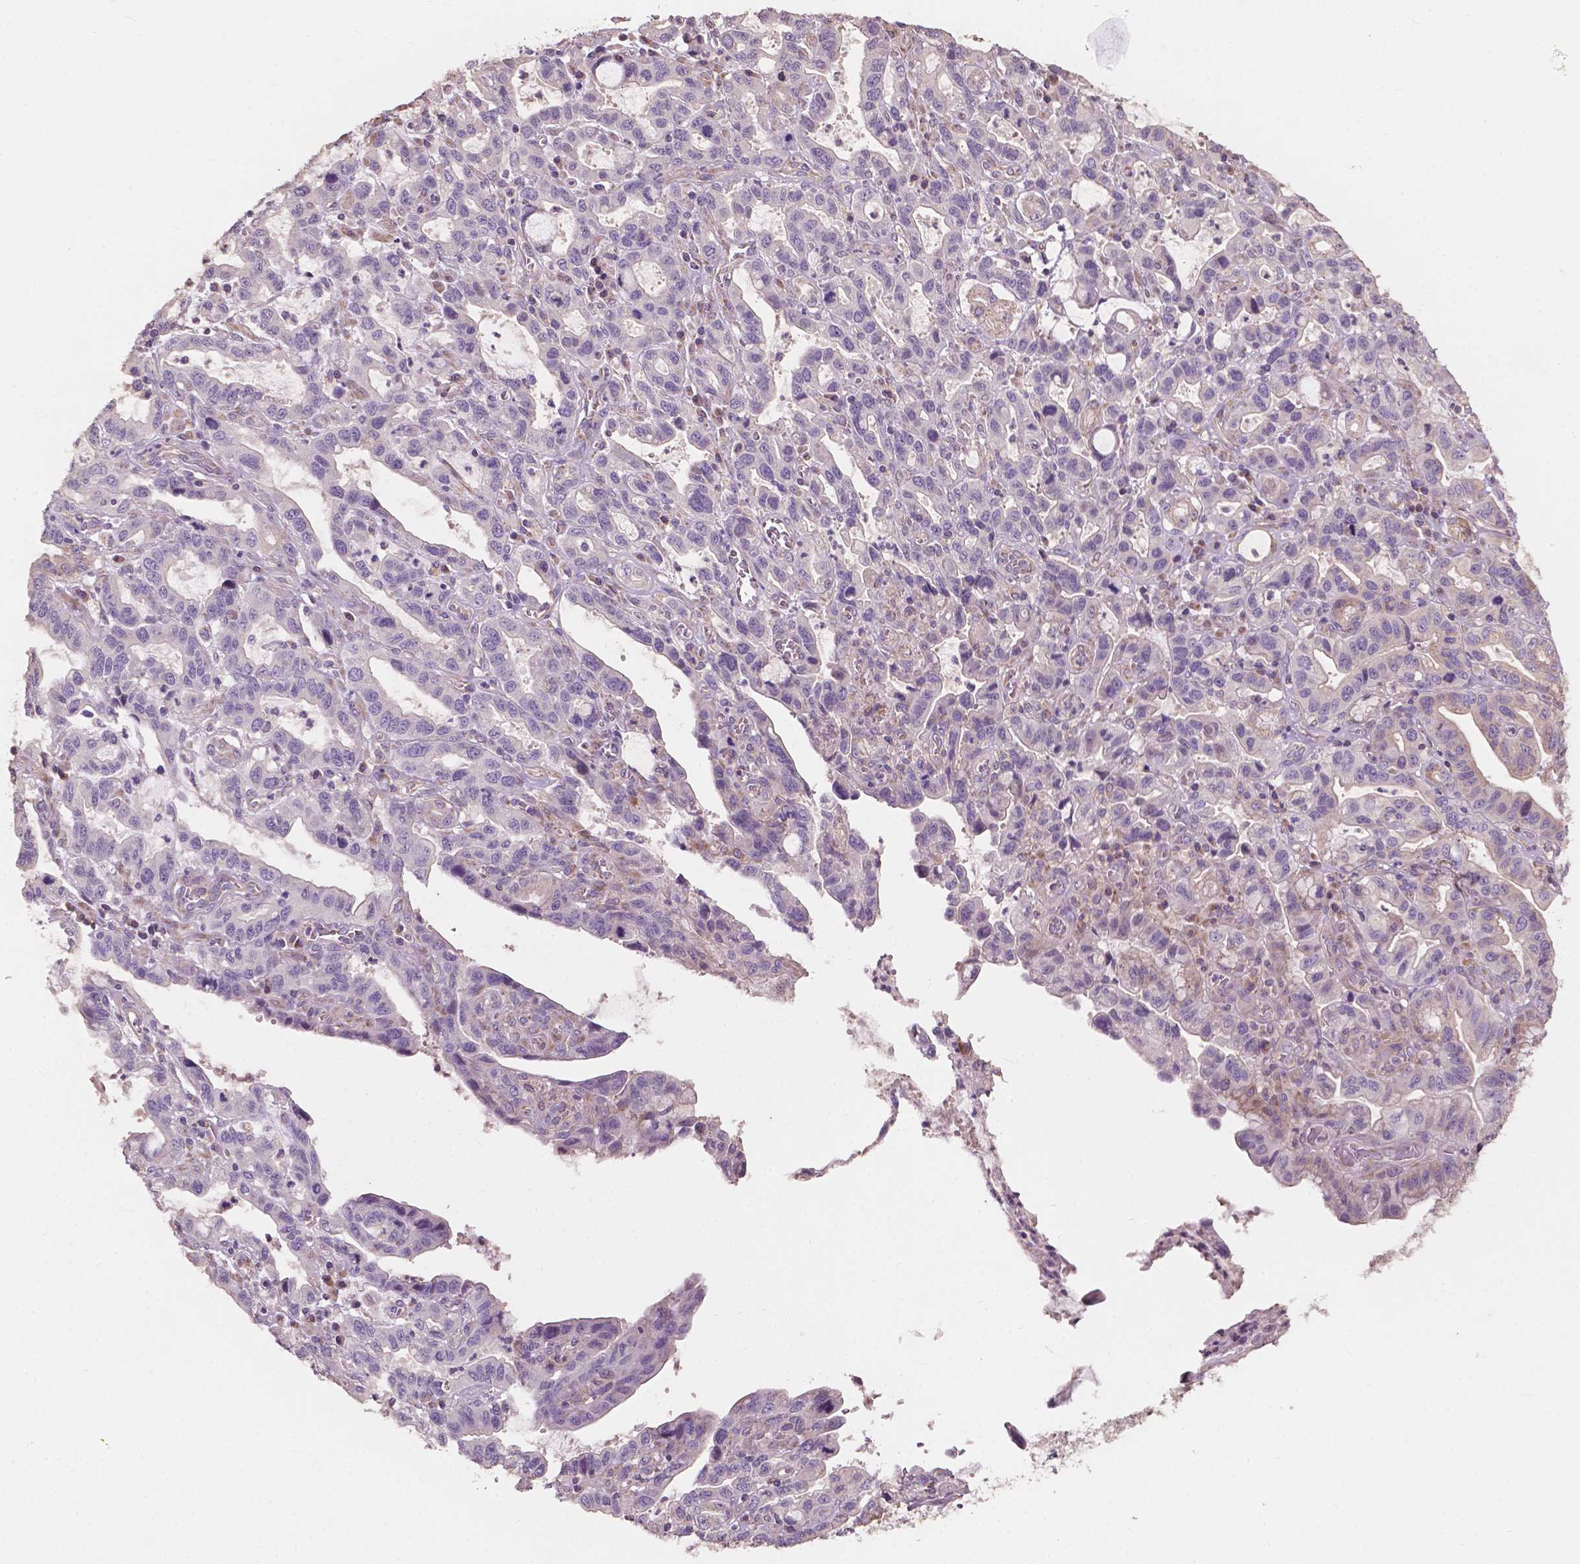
{"staining": {"intensity": "negative", "quantity": "none", "location": "none"}, "tissue": "stomach cancer", "cell_type": "Tumor cells", "image_type": "cancer", "snomed": [{"axis": "morphology", "description": "Adenocarcinoma, NOS"}, {"axis": "topography", "description": "Stomach, lower"}], "caption": "A high-resolution histopathology image shows IHC staining of stomach adenocarcinoma, which exhibits no significant staining in tumor cells. Brightfield microscopy of immunohistochemistry stained with DAB (3,3'-diaminobenzidine) (brown) and hematoxylin (blue), captured at high magnification.", "gene": "NDUFA10", "patient": {"sex": "female", "age": 76}}